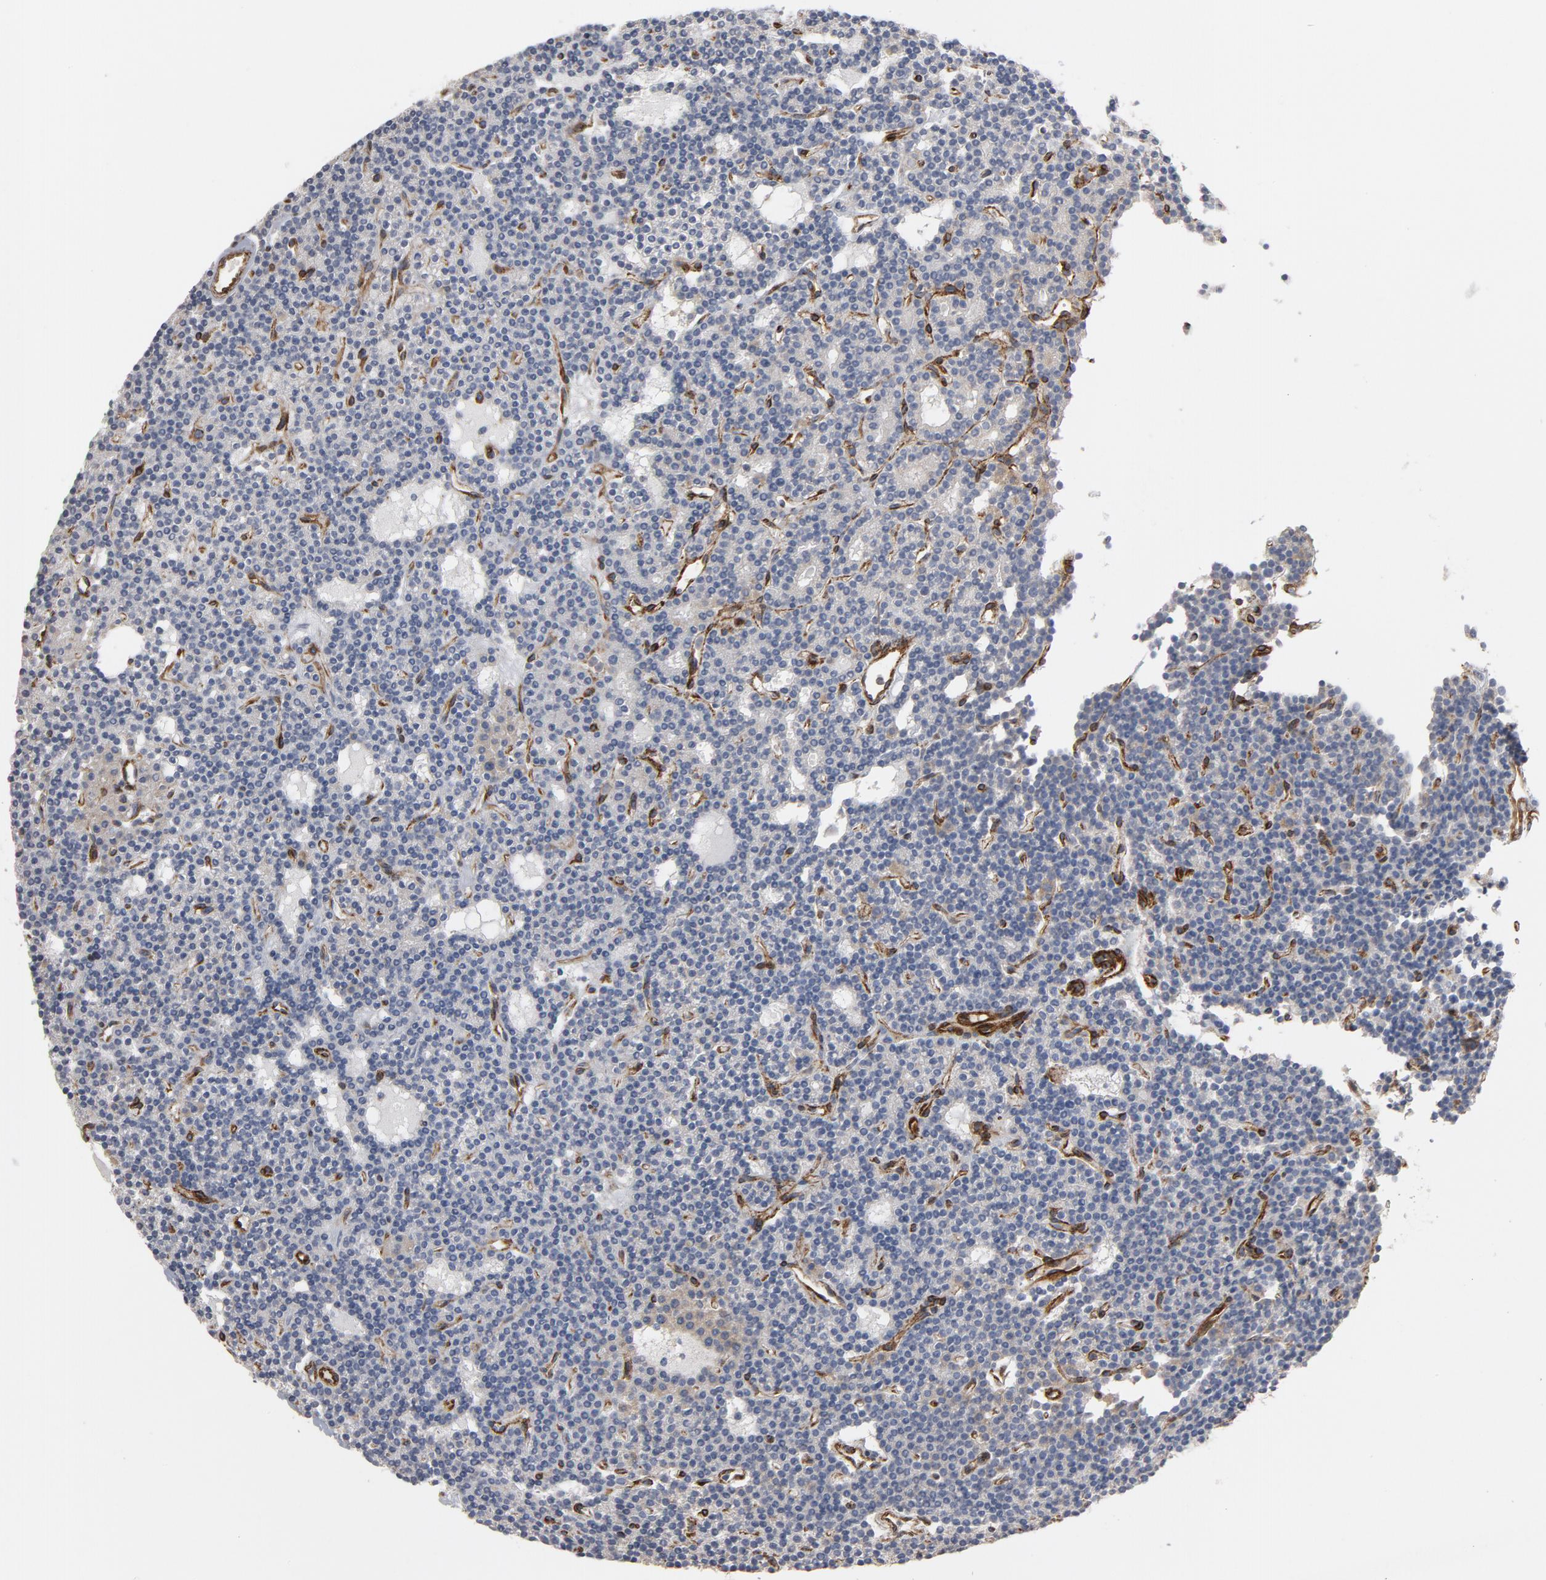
{"staining": {"intensity": "negative", "quantity": "none", "location": "none"}, "tissue": "parathyroid gland", "cell_type": "Glandular cells", "image_type": "normal", "snomed": [{"axis": "morphology", "description": "Normal tissue, NOS"}, {"axis": "topography", "description": "Parathyroid gland"}], "caption": "Micrograph shows no significant protein staining in glandular cells of normal parathyroid gland.", "gene": "GNG2", "patient": {"sex": "female", "age": 45}}